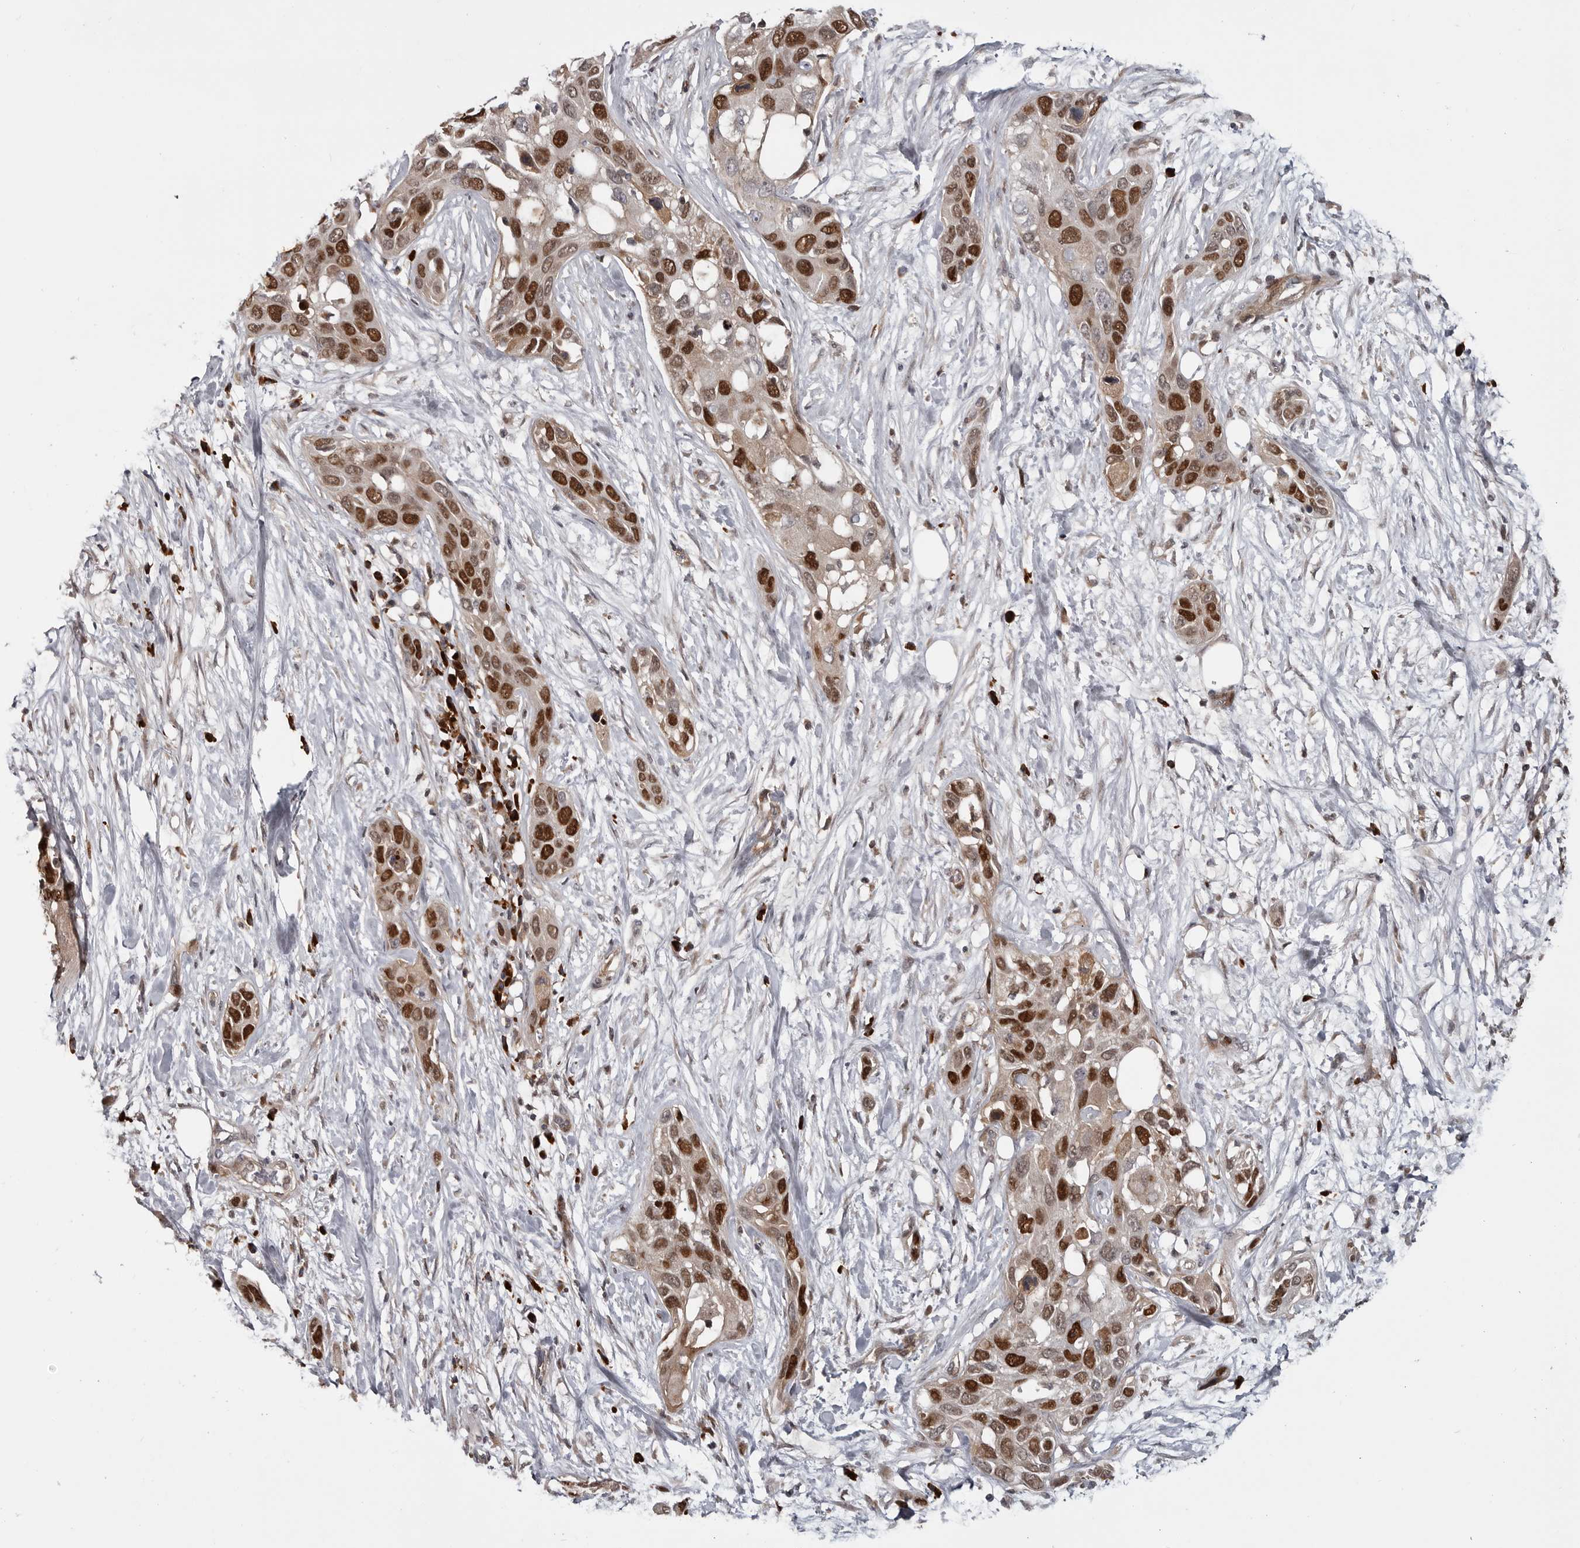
{"staining": {"intensity": "strong", "quantity": ">75%", "location": "nuclear"}, "tissue": "pancreatic cancer", "cell_type": "Tumor cells", "image_type": "cancer", "snomed": [{"axis": "morphology", "description": "Adenocarcinoma, NOS"}, {"axis": "topography", "description": "Pancreas"}], "caption": "Protein expression analysis of adenocarcinoma (pancreatic) demonstrates strong nuclear positivity in about >75% of tumor cells.", "gene": "ZNF277", "patient": {"sex": "female", "age": 60}}